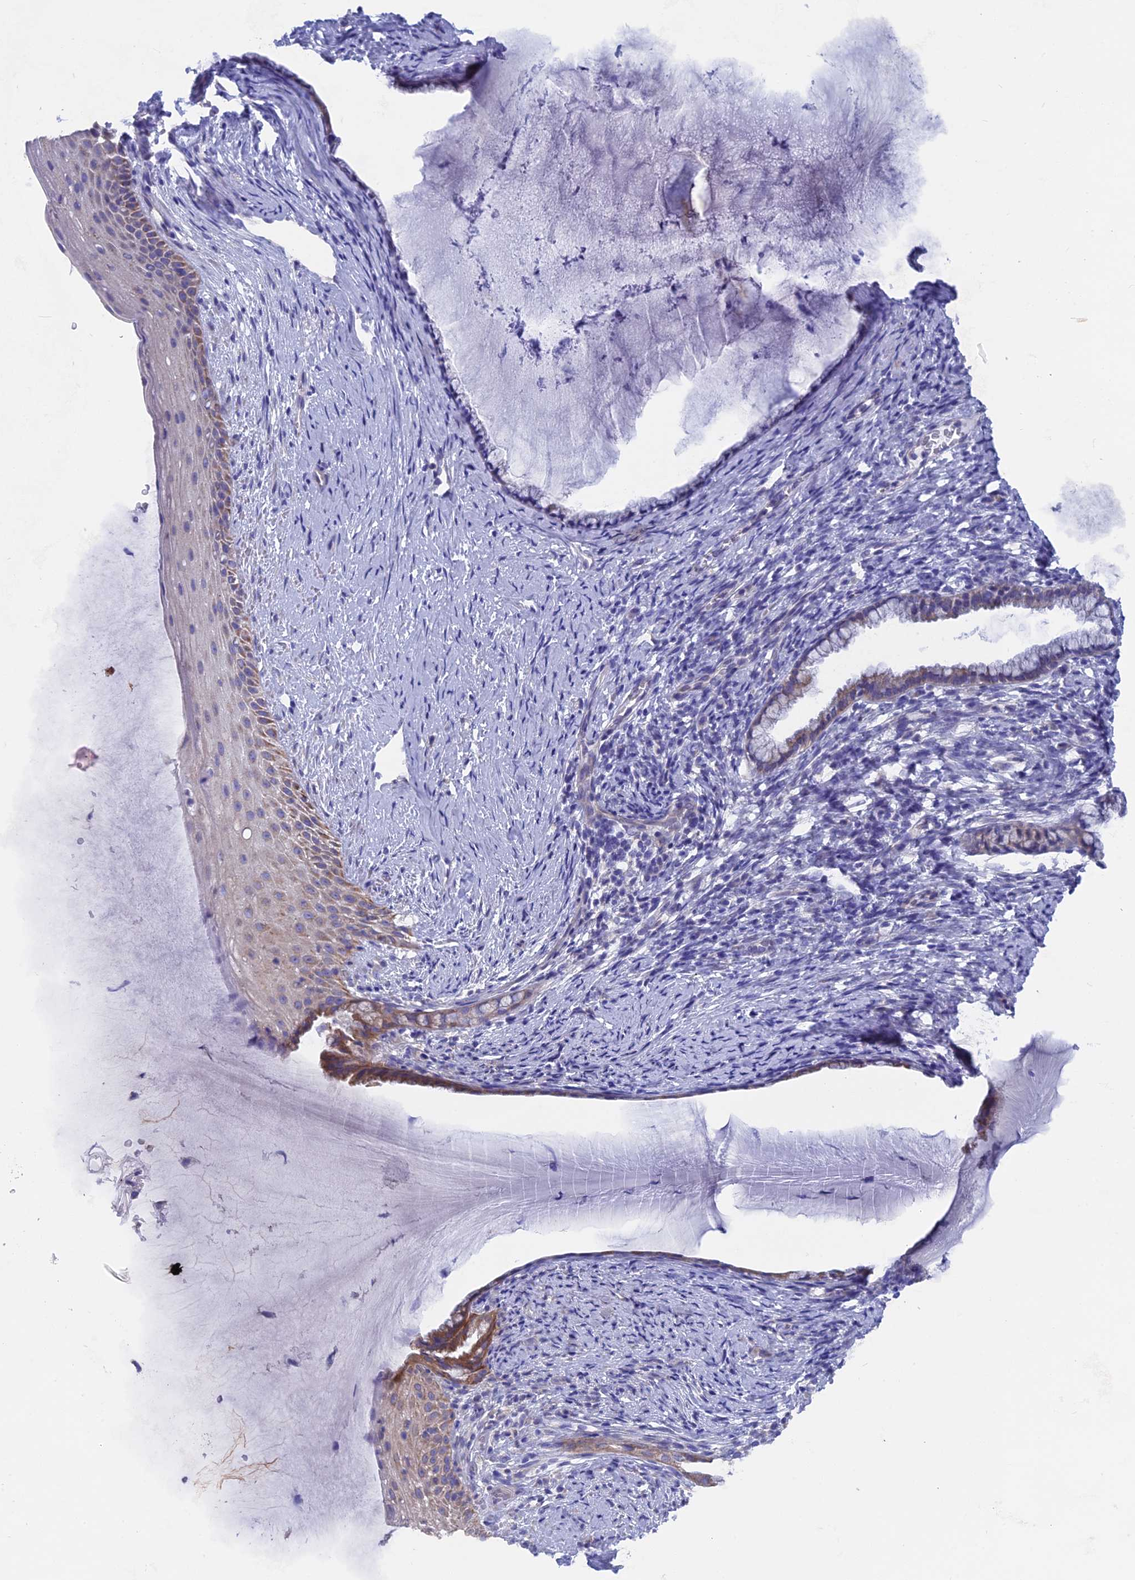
{"staining": {"intensity": "weak", "quantity": ">75%", "location": "cytoplasmic/membranous"}, "tissue": "cervix", "cell_type": "Glandular cells", "image_type": "normal", "snomed": [{"axis": "morphology", "description": "Normal tissue, NOS"}, {"axis": "topography", "description": "Cervix"}], "caption": "Protein analysis of unremarkable cervix displays weak cytoplasmic/membranous positivity in about >75% of glandular cells.", "gene": "AK4P3", "patient": {"sex": "female", "age": 36}}